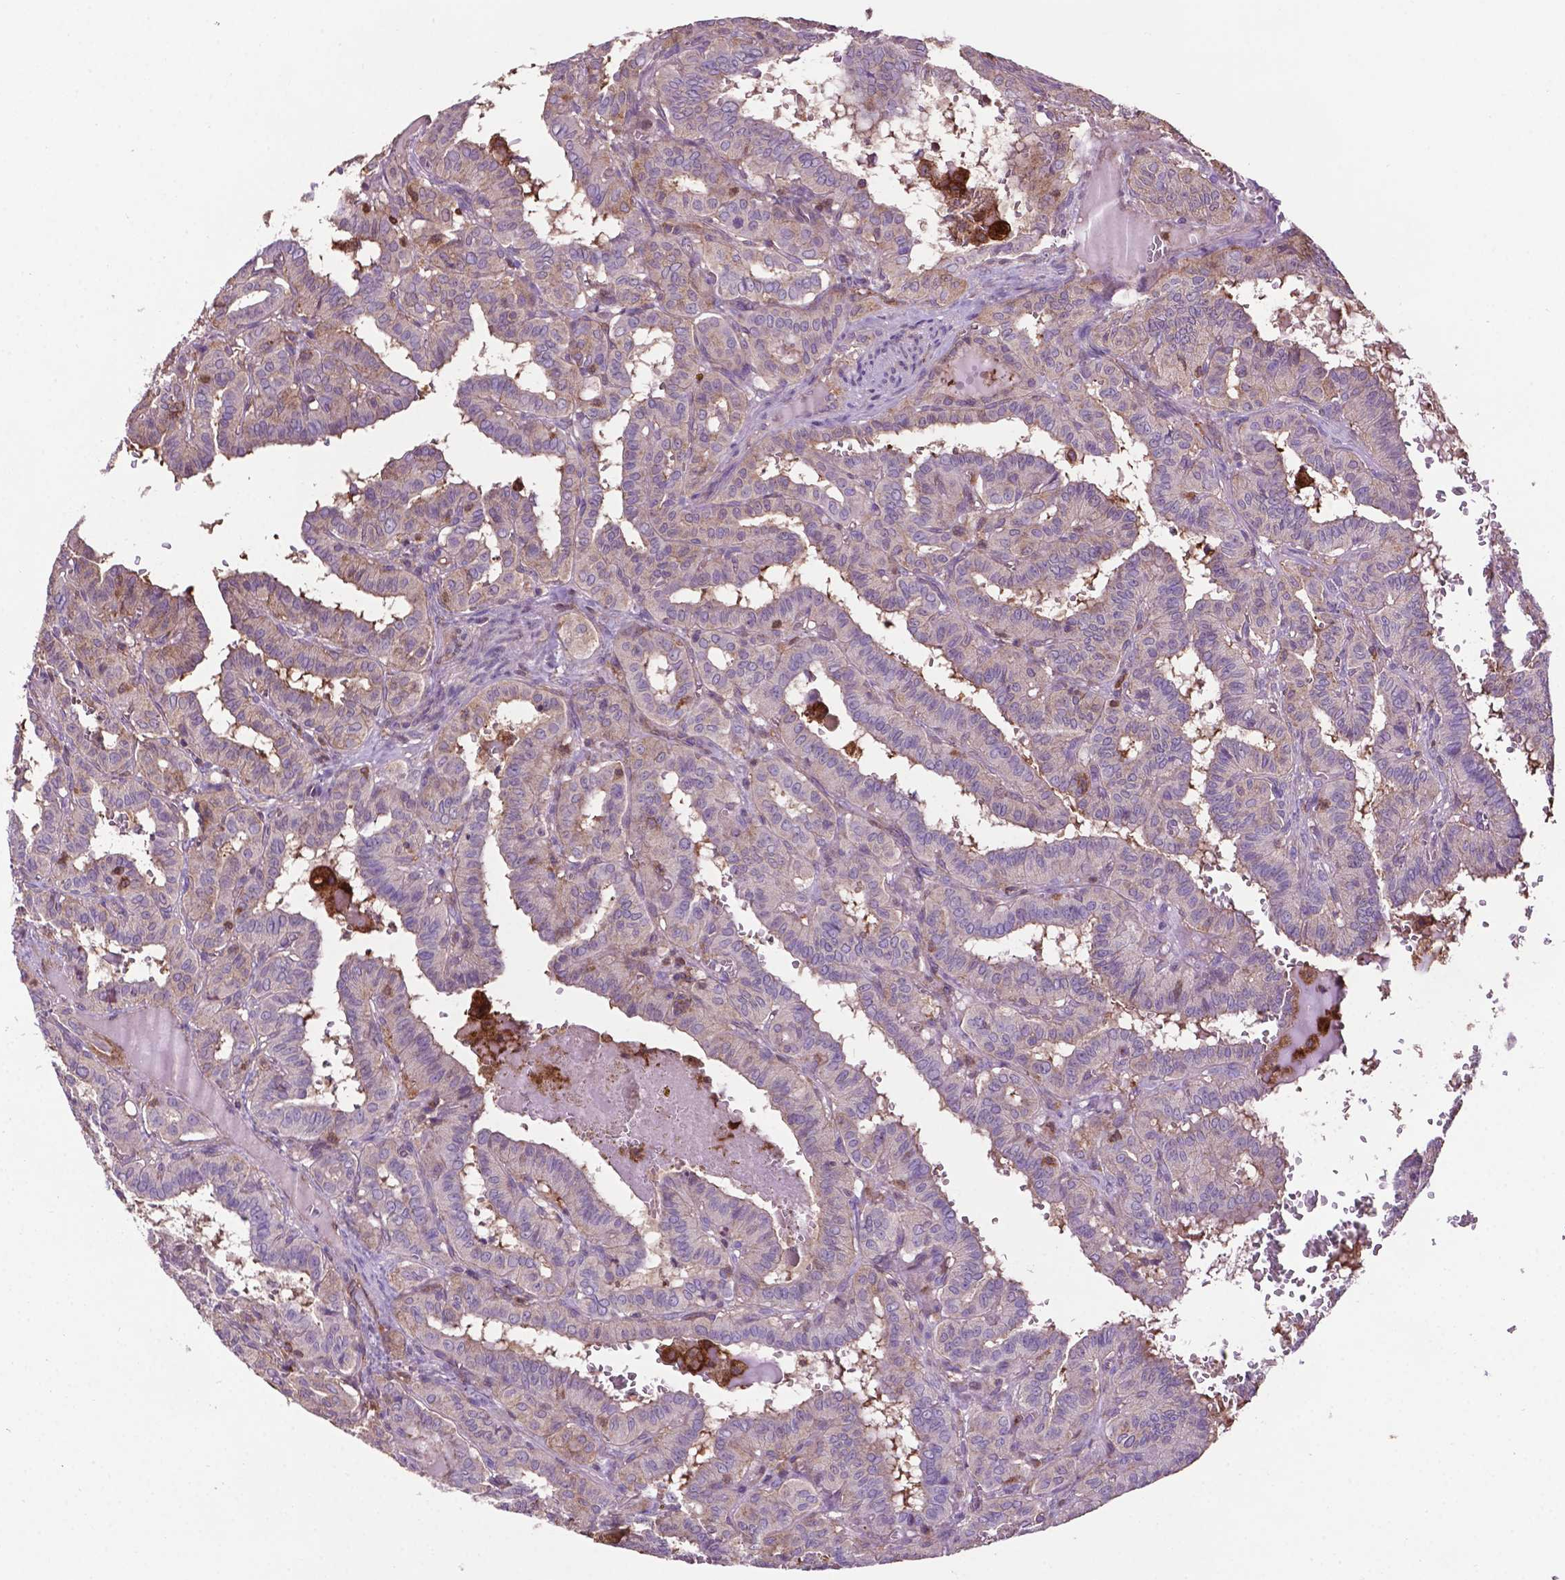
{"staining": {"intensity": "negative", "quantity": "none", "location": "none"}, "tissue": "thyroid cancer", "cell_type": "Tumor cells", "image_type": "cancer", "snomed": [{"axis": "morphology", "description": "Papillary adenocarcinoma, NOS"}, {"axis": "topography", "description": "Thyroid gland"}], "caption": "Tumor cells show no significant positivity in thyroid papillary adenocarcinoma.", "gene": "SMAD3", "patient": {"sex": "female", "age": 21}}